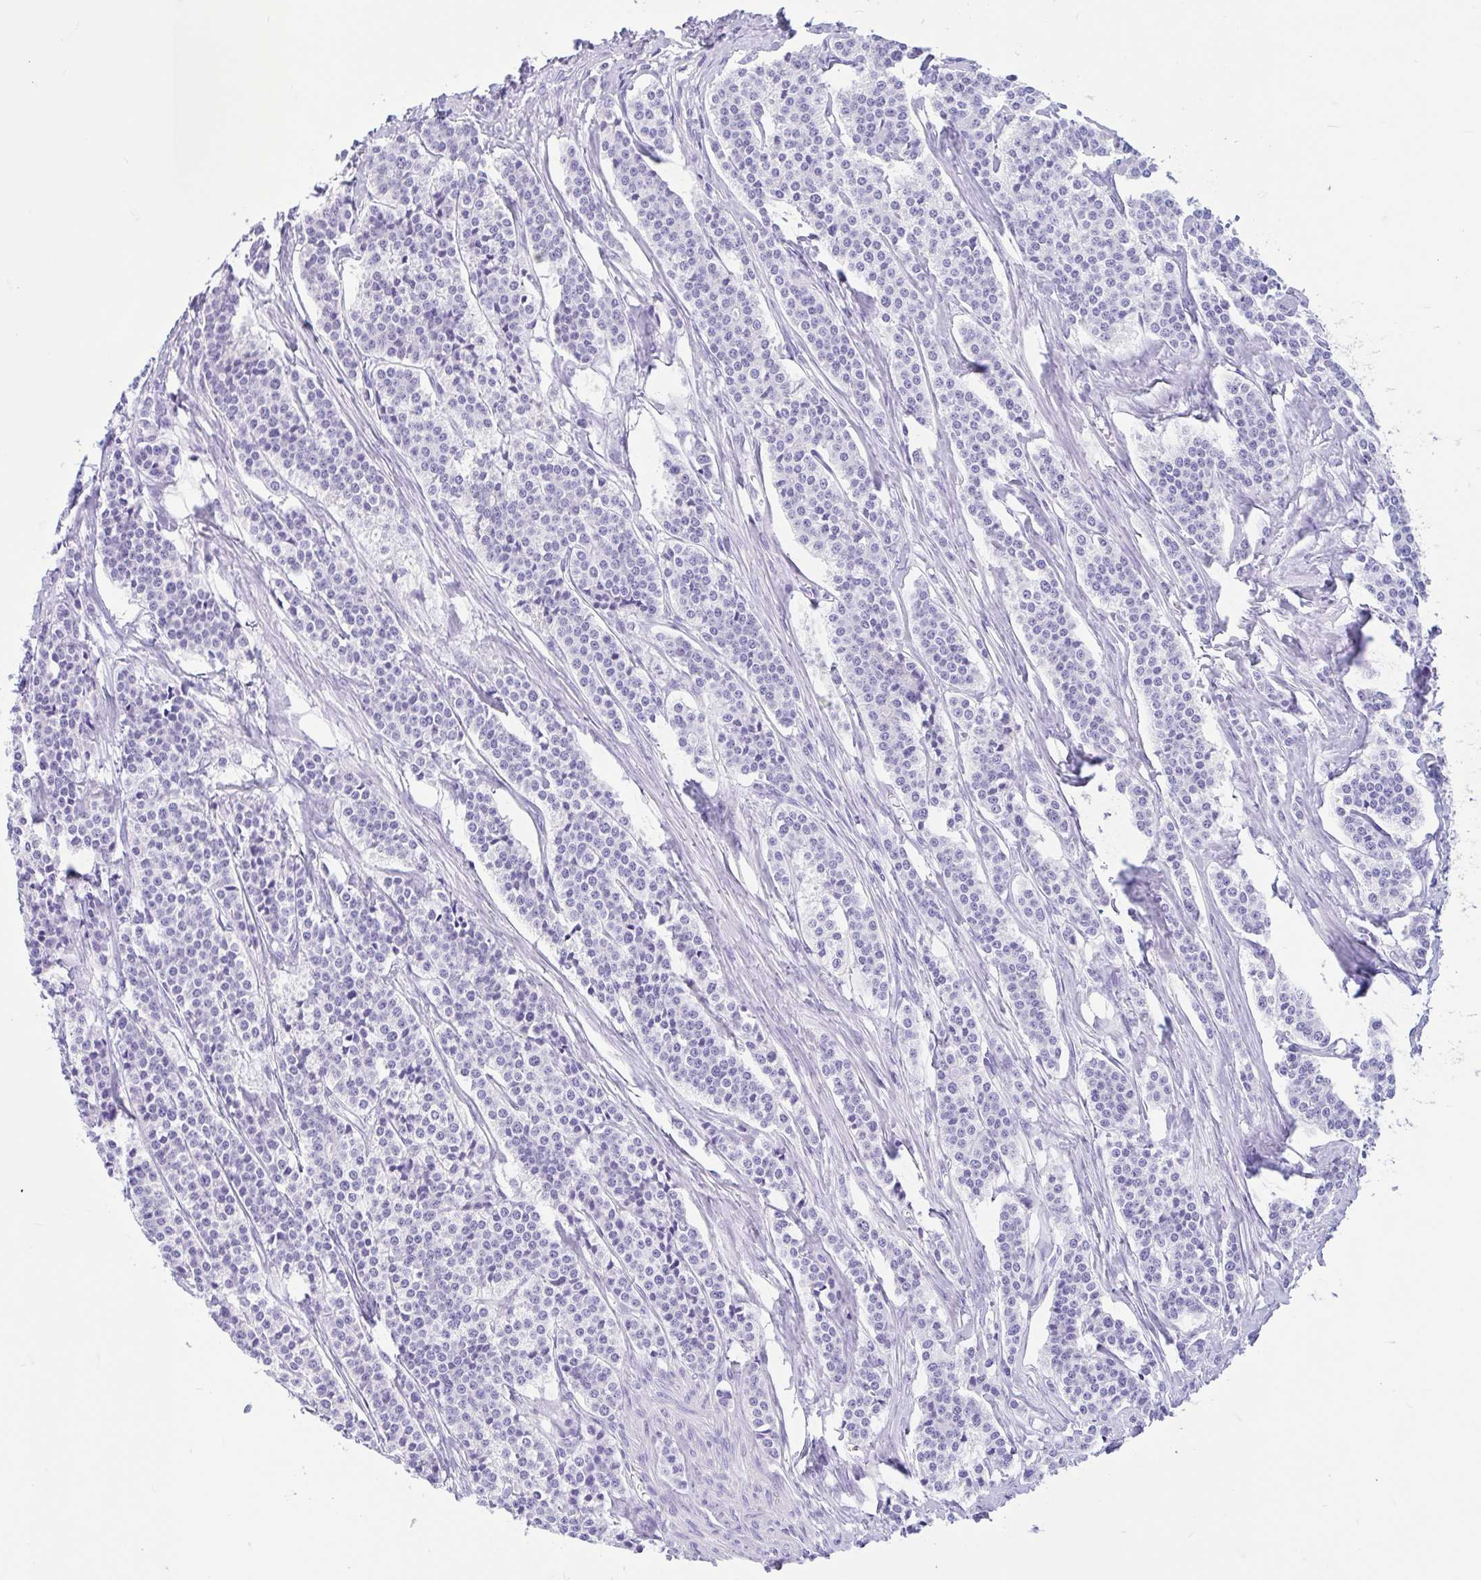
{"staining": {"intensity": "negative", "quantity": "none", "location": "none"}, "tissue": "carcinoid", "cell_type": "Tumor cells", "image_type": "cancer", "snomed": [{"axis": "morphology", "description": "Carcinoid, malignant, NOS"}, {"axis": "topography", "description": "Small intestine"}], "caption": "IHC micrograph of human carcinoid stained for a protein (brown), which shows no staining in tumor cells. Nuclei are stained in blue.", "gene": "IAPP", "patient": {"sex": "male", "age": 63}}